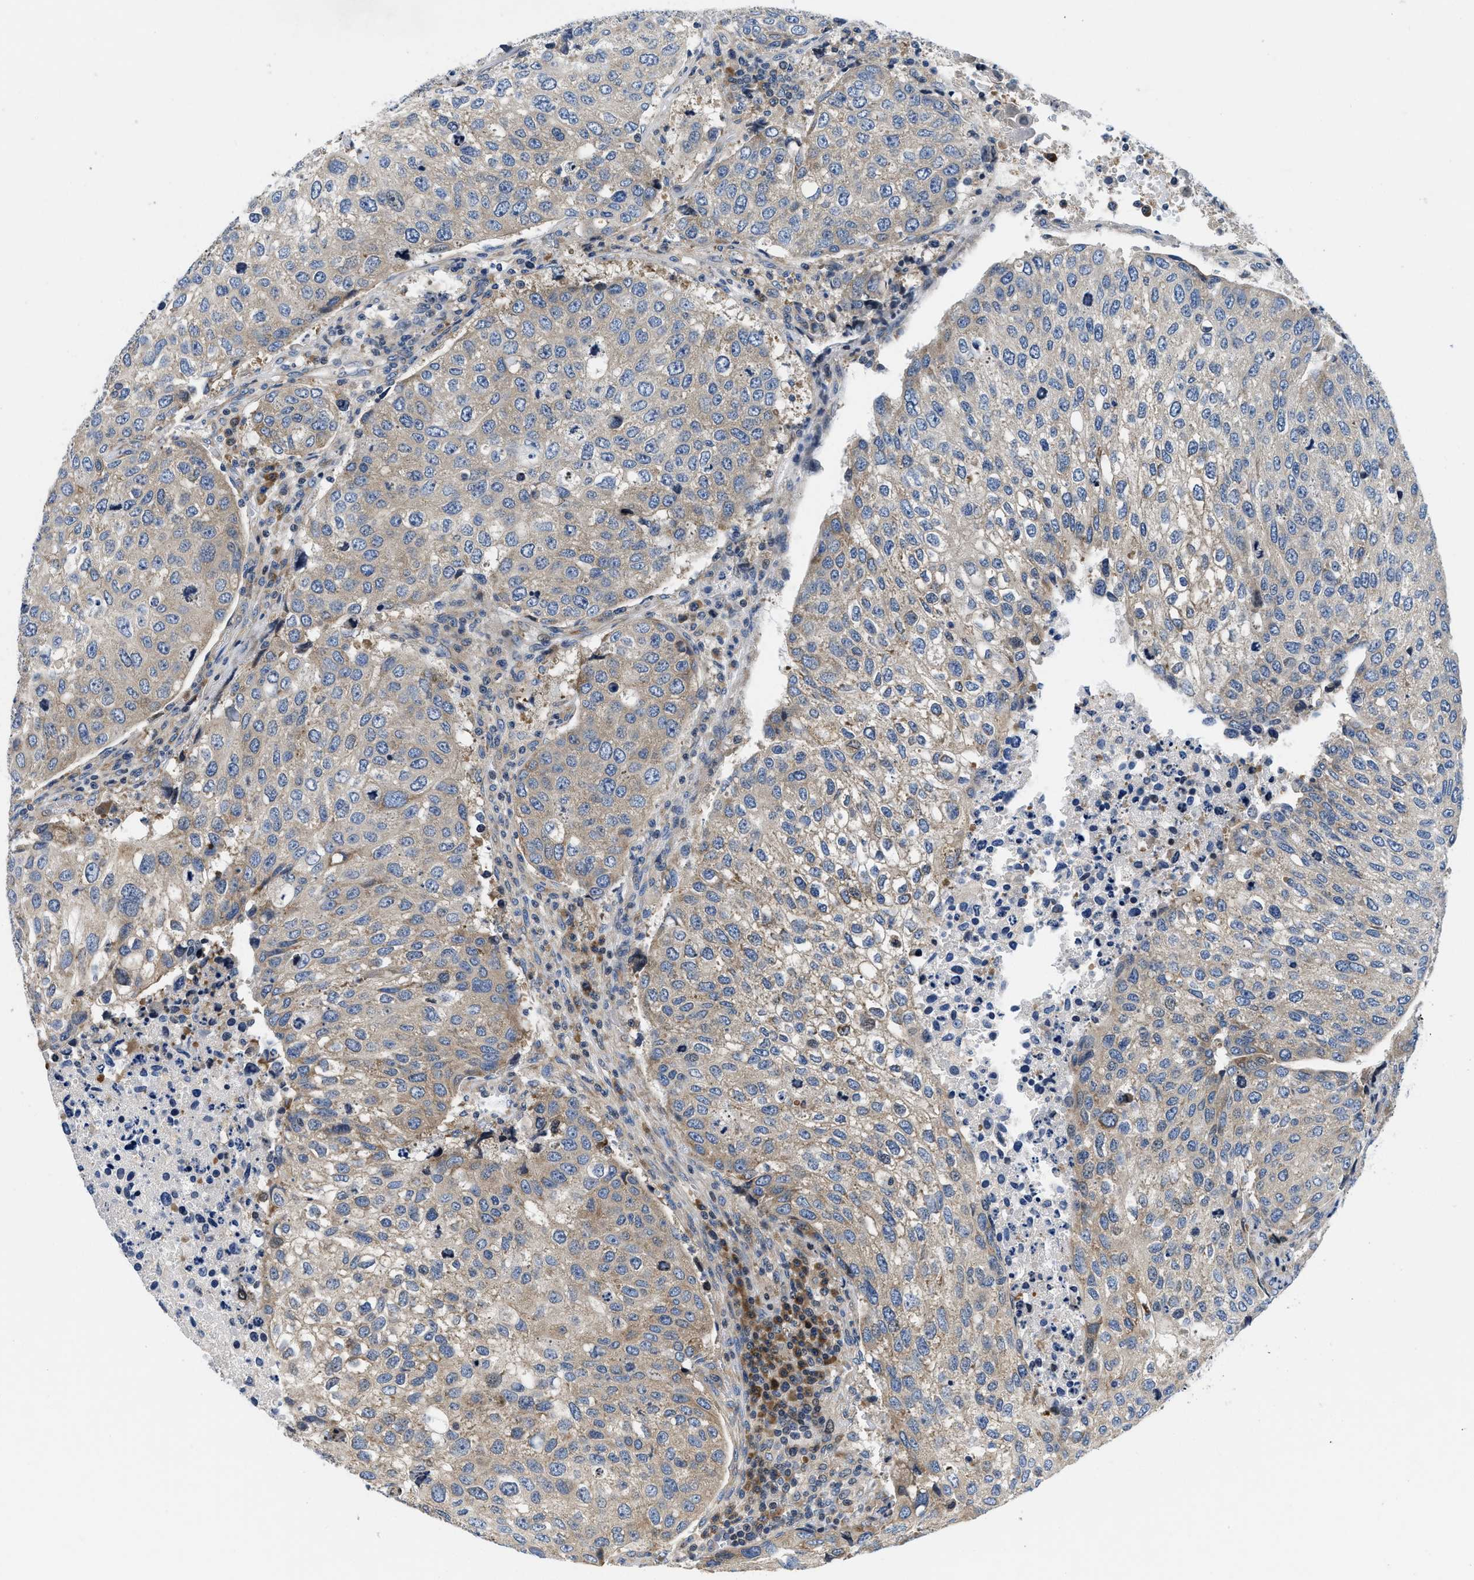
{"staining": {"intensity": "weak", "quantity": "25%-75%", "location": "cytoplasmic/membranous"}, "tissue": "urothelial cancer", "cell_type": "Tumor cells", "image_type": "cancer", "snomed": [{"axis": "morphology", "description": "Urothelial carcinoma, High grade"}, {"axis": "topography", "description": "Lymph node"}, {"axis": "topography", "description": "Urinary bladder"}], "caption": "This photomicrograph exhibits urothelial cancer stained with immunohistochemistry to label a protein in brown. The cytoplasmic/membranous of tumor cells show weak positivity for the protein. Nuclei are counter-stained blue.", "gene": "IKBKE", "patient": {"sex": "male", "age": 51}}